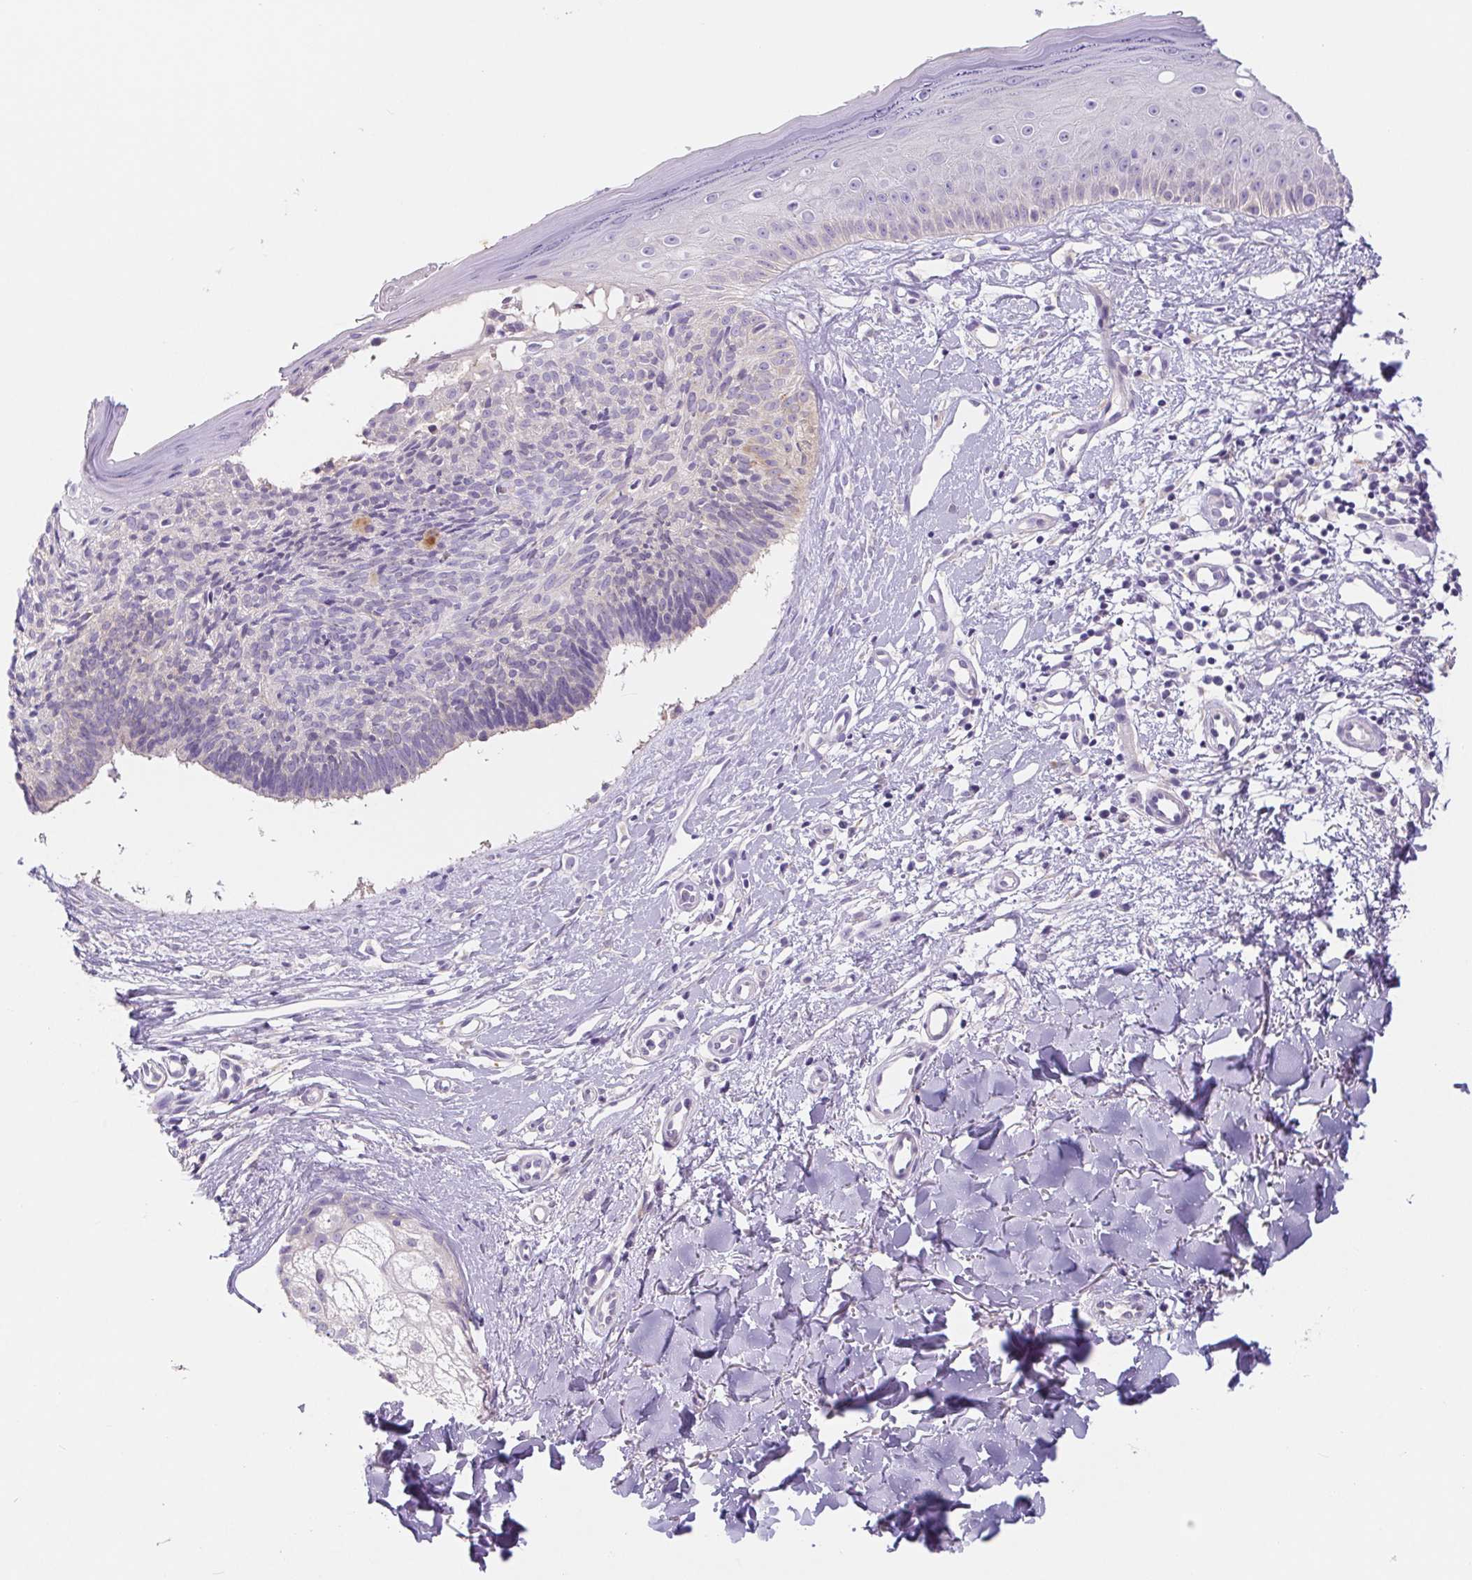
{"staining": {"intensity": "negative", "quantity": "none", "location": "none"}, "tissue": "skin cancer", "cell_type": "Tumor cells", "image_type": "cancer", "snomed": [{"axis": "morphology", "description": "Basal cell carcinoma"}, {"axis": "topography", "description": "Skin"}], "caption": "Immunohistochemistry (IHC) micrograph of neoplastic tissue: human skin cancer (basal cell carcinoma) stained with DAB exhibits no significant protein expression in tumor cells.", "gene": "DYNC2LI1", "patient": {"sex": "male", "age": 51}}